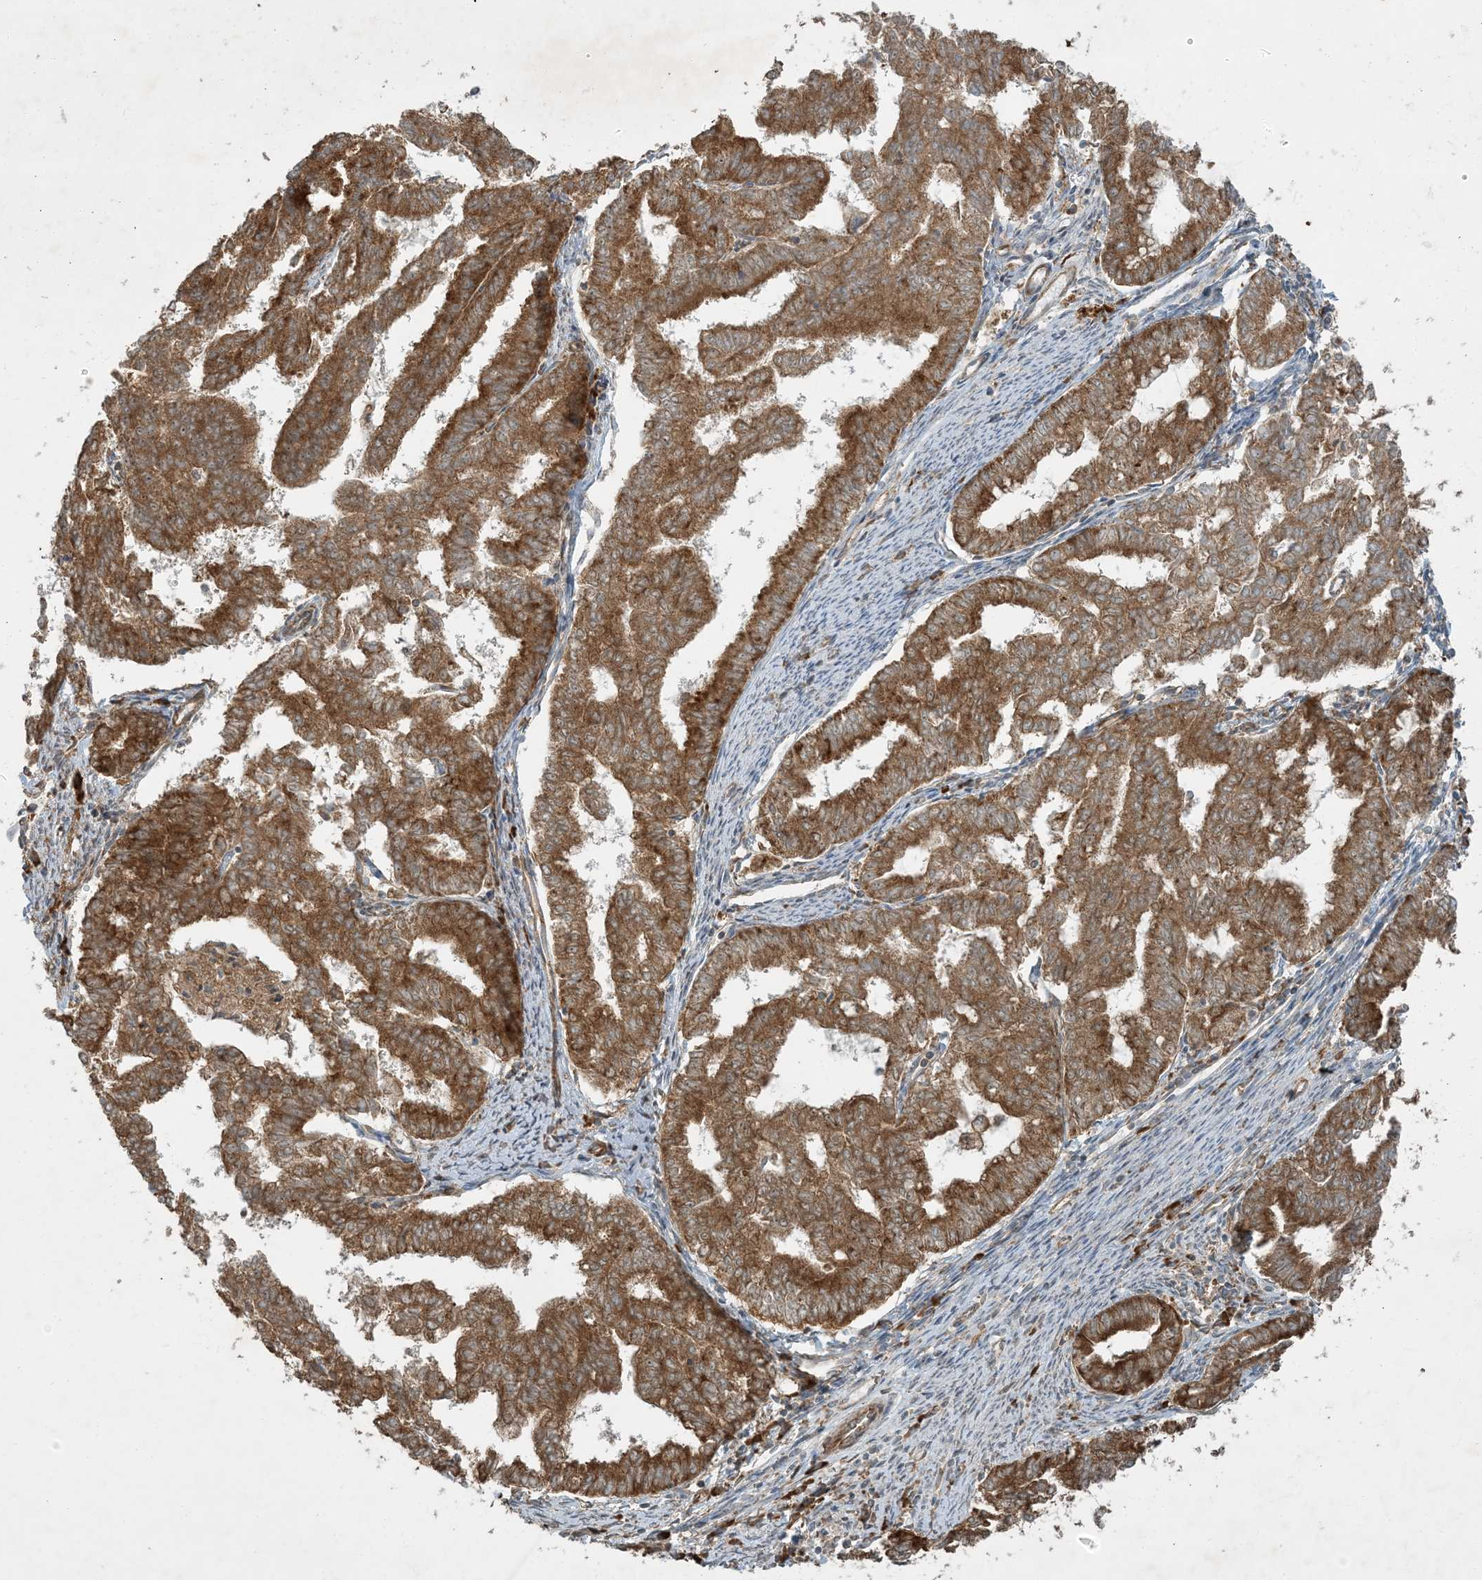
{"staining": {"intensity": "moderate", "quantity": ">75%", "location": "cytoplasmic/membranous"}, "tissue": "endometrial cancer", "cell_type": "Tumor cells", "image_type": "cancer", "snomed": [{"axis": "morphology", "description": "Adenocarcinoma, NOS"}, {"axis": "topography", "description": "Endometrium"}], "caption": "Human adenocarcinoma (endometrial) stained with a brown dye reveals moderate cytoplasmic/membranous positive staining in about >75% of tumor cells.", "gene": "COMMD8", "patient": {"sex": "female", "age": 79}}